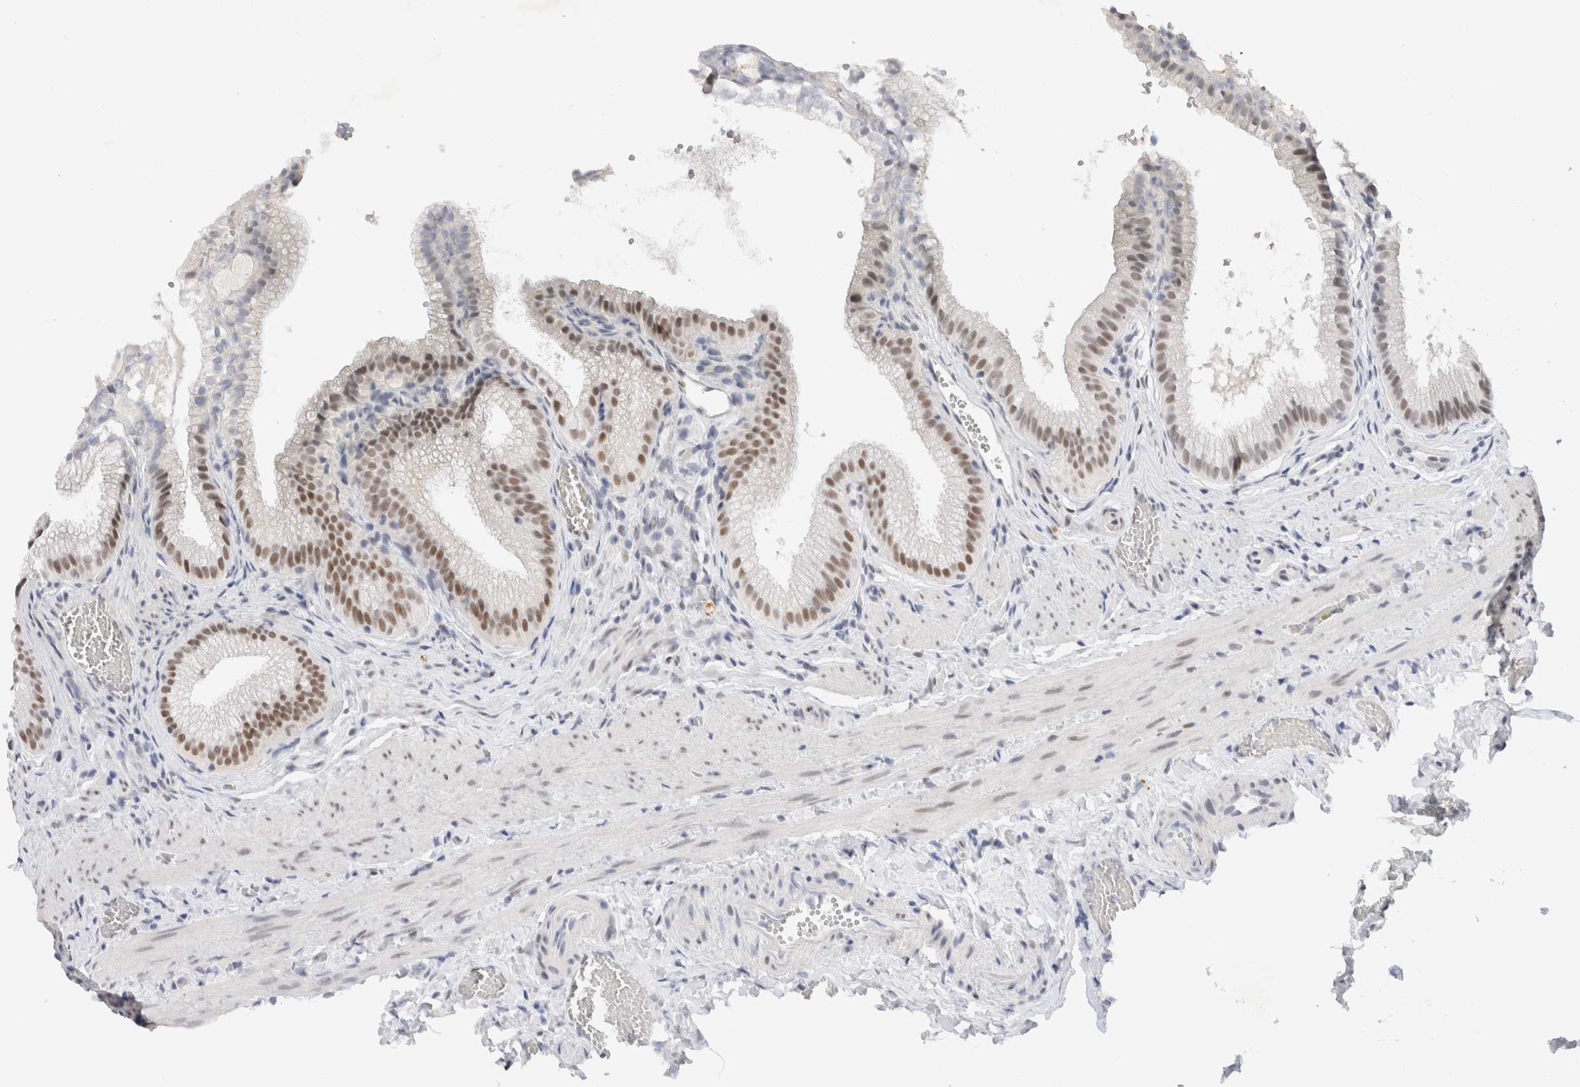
{"staining": {"intensity": "strong", "quantity": ">75%", "location": "nuclear"}, "tissue": "gallbladder", "cell_type": "Glandular cells", "image_type": "normal", "snomed": [{"axis": "morphology", "description": "Normal tissue, NOS"}, {"axis": "topography", "description": "Gallbladder"}], "caption": "The immunohistochemical stain labels strong nuclear expression in glandular cells of benign gallbladder.", "gene": "COPS7A", "patient": {"sex": "male", "age": 38}}